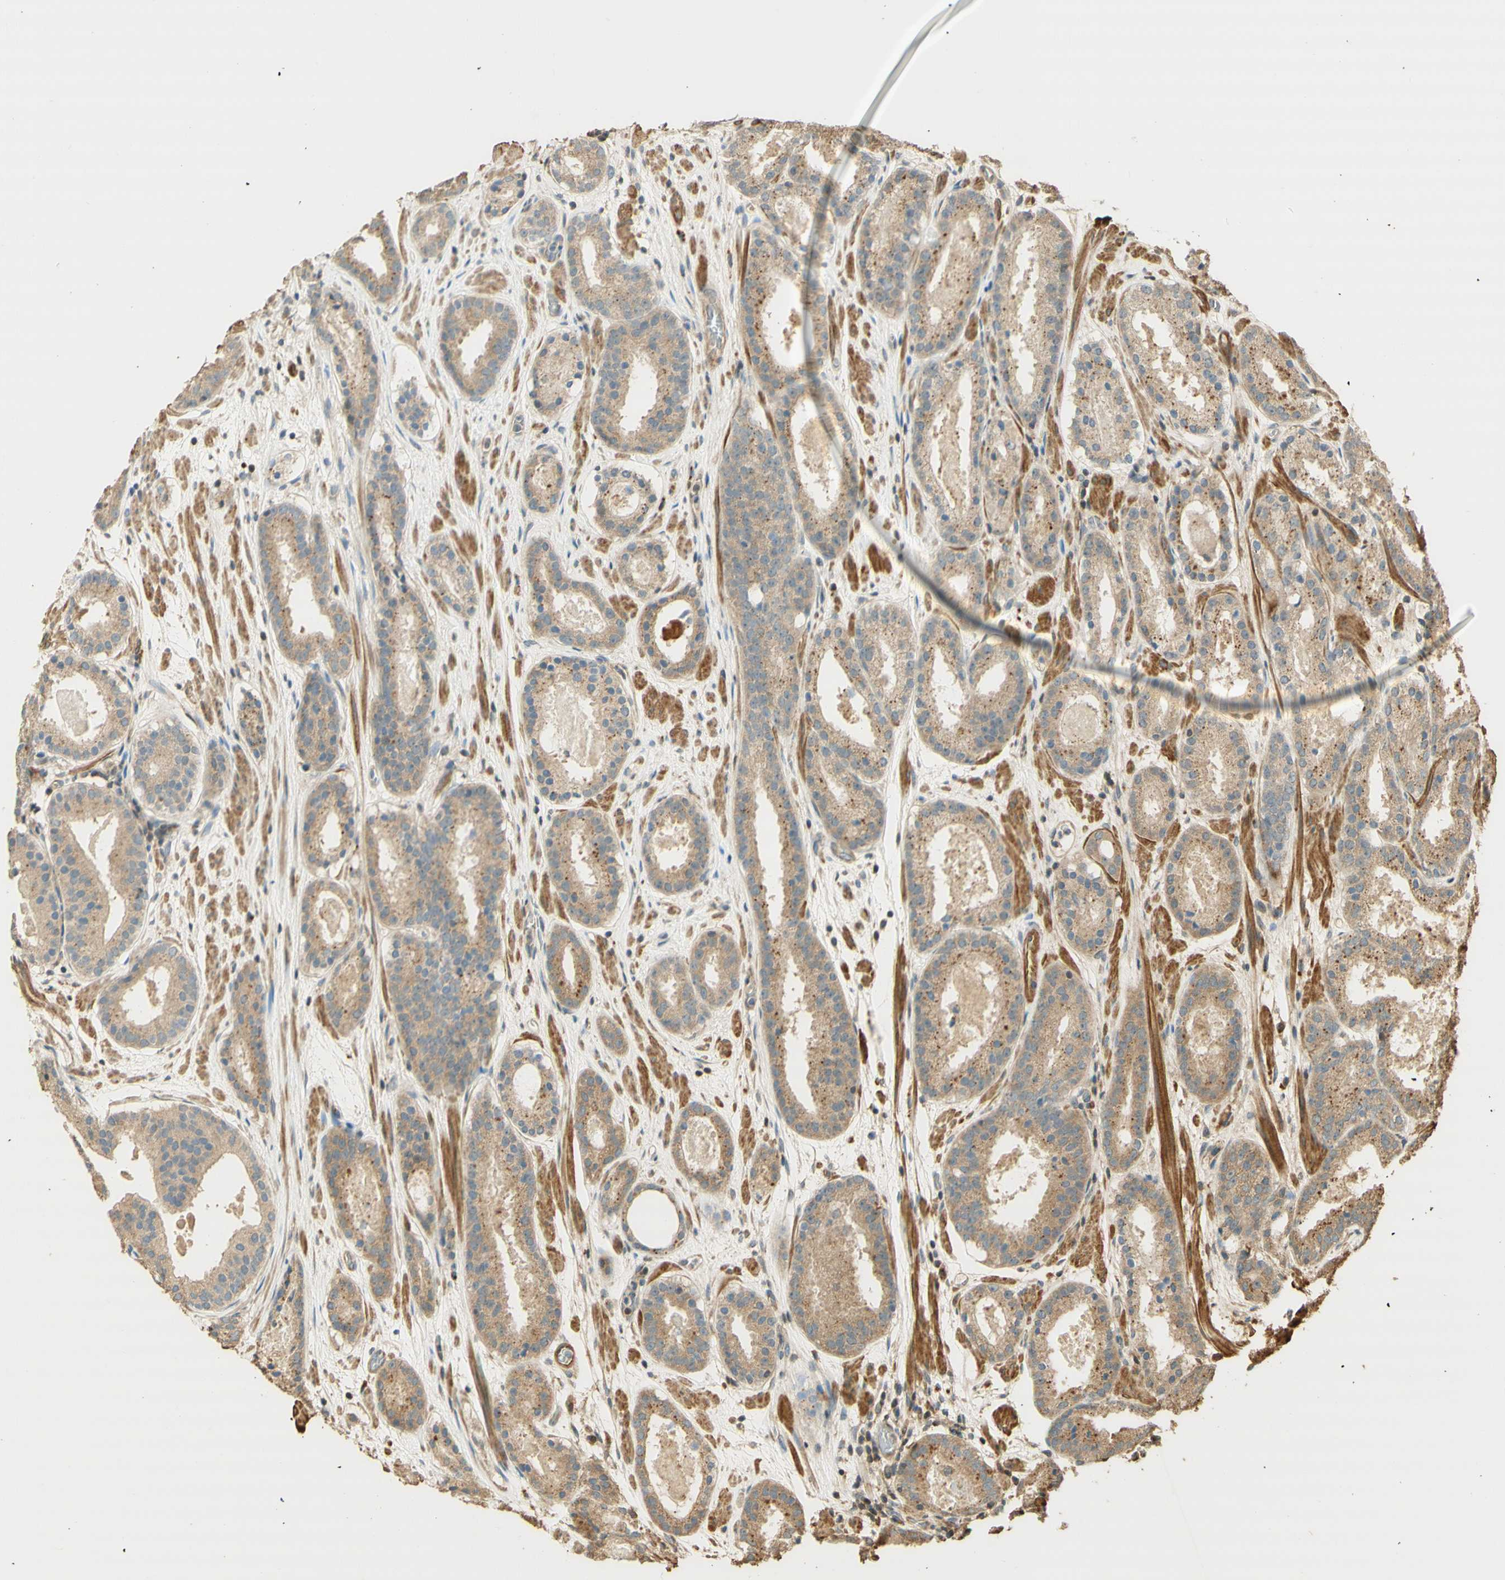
{"staining": {"intensity": "weak", "quantity": ">75%", "location": "cytoplasmic/membranous"}, "tissue": "prostate cancer", "cell_type": "Tumor cells", "image_type": "cancer", "snomed": [{"axis": "morphology", "description": "Adenocarcinoma, Low grade"}, {"axis": "topography", "description": "Prostate"}], "caption": "Immunohistochemical staining of prostate cancer (low-grade adenocarcinoma) reveals low levels of weak cytoplasmic/membranous staining in approximately >75% of tumor cells.", "gene": "AGER", "patient": {"sex": "male", "age": 69}}